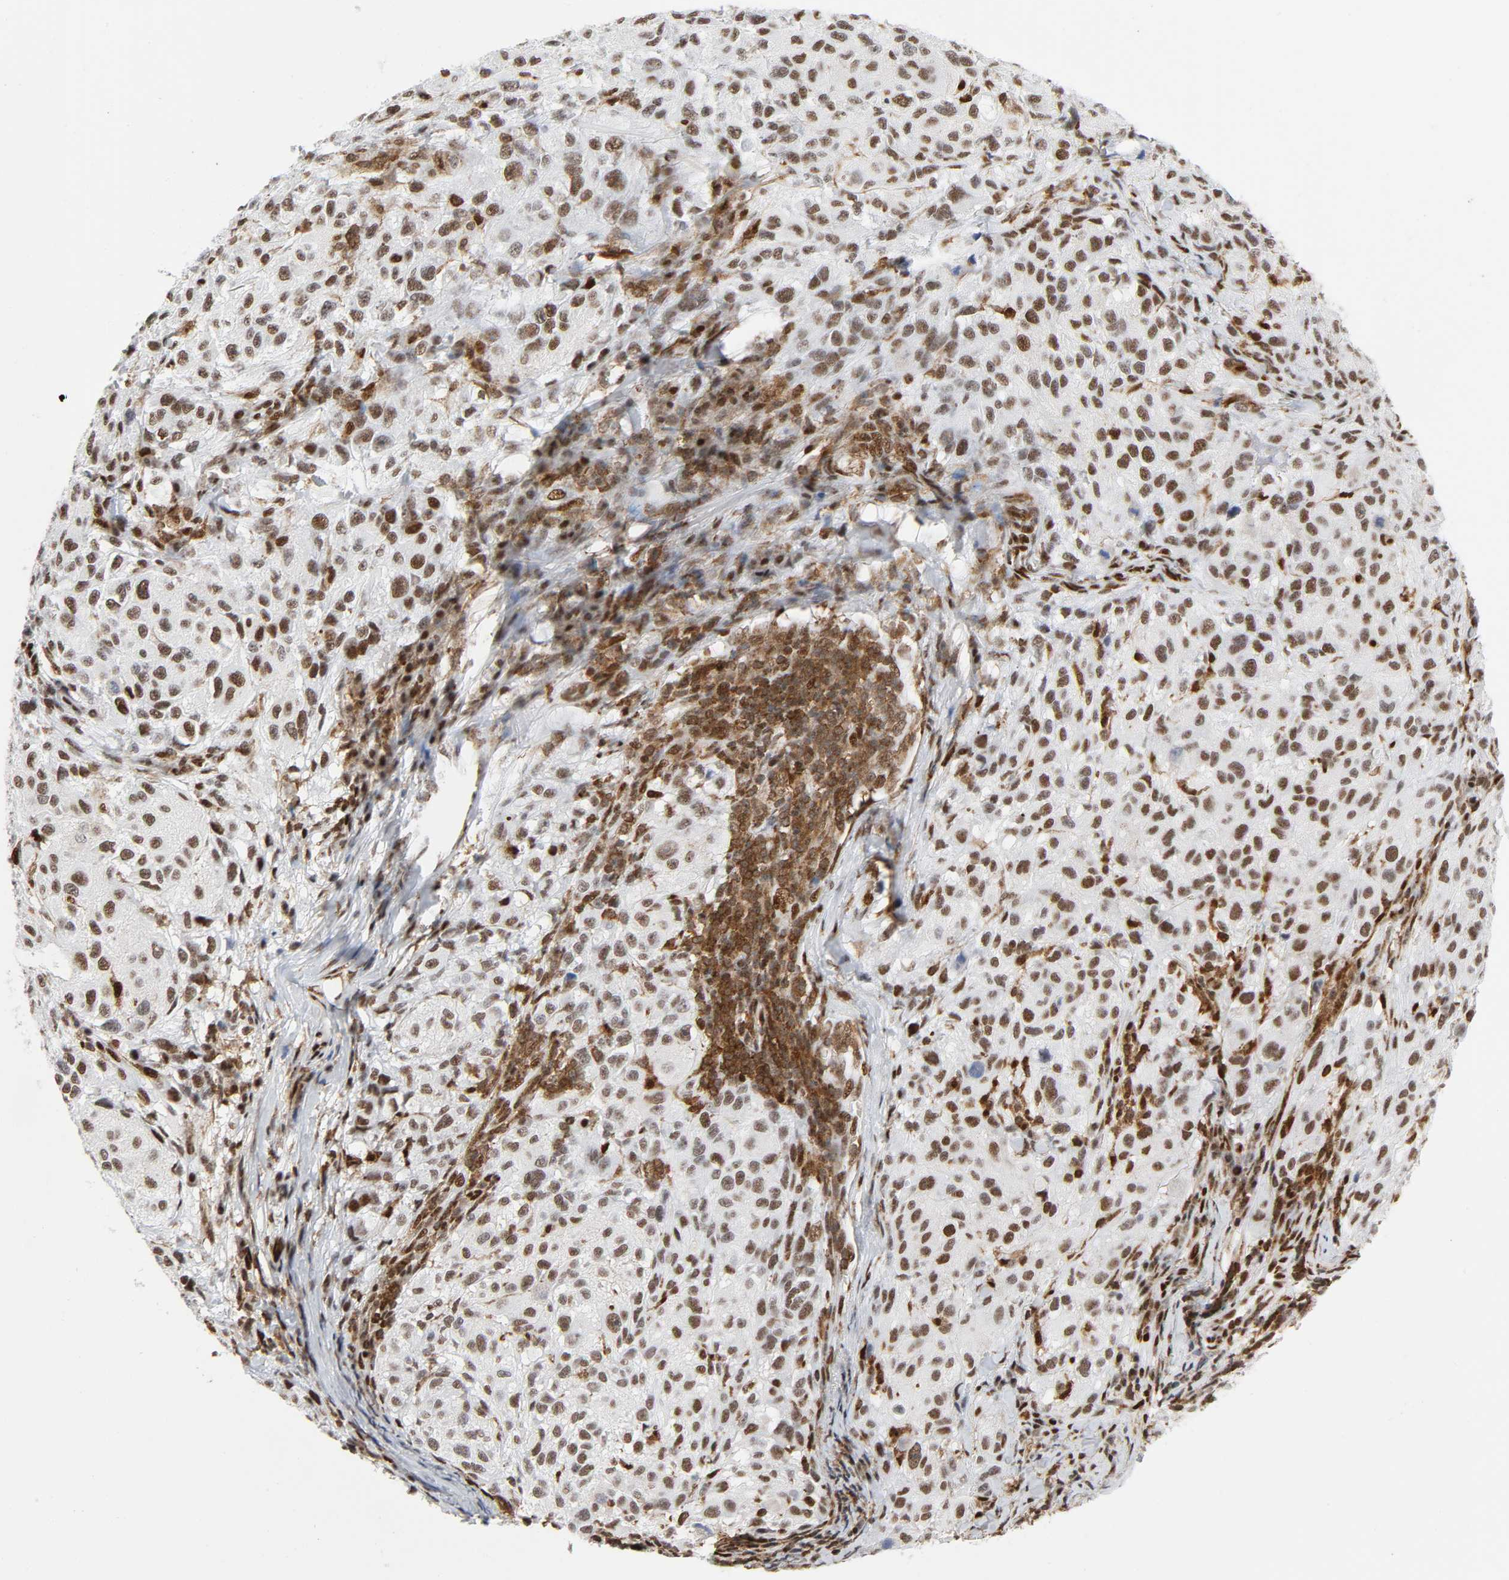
{"staining": {"intensity": "moderate", "quantity": ">75%", "location": "nuclear"}, "tissue": "melanoma", "cell_type": "Tumor cells", "image_type": "cancer", "snomed": [{"axis": "morphology", "description": "Necrosis, NOS"}, {"axis": "morphology", "description": "Malignant melanoma, NOS"}, {"axis": "topography", "description": "Skin"}], "caption": "An image of human malignant melanoma stained for a protein displays moderate nuclear brown staining in tumor cells.", "gene": "WAS", "patient": {"sex": "female", "age": 87}}